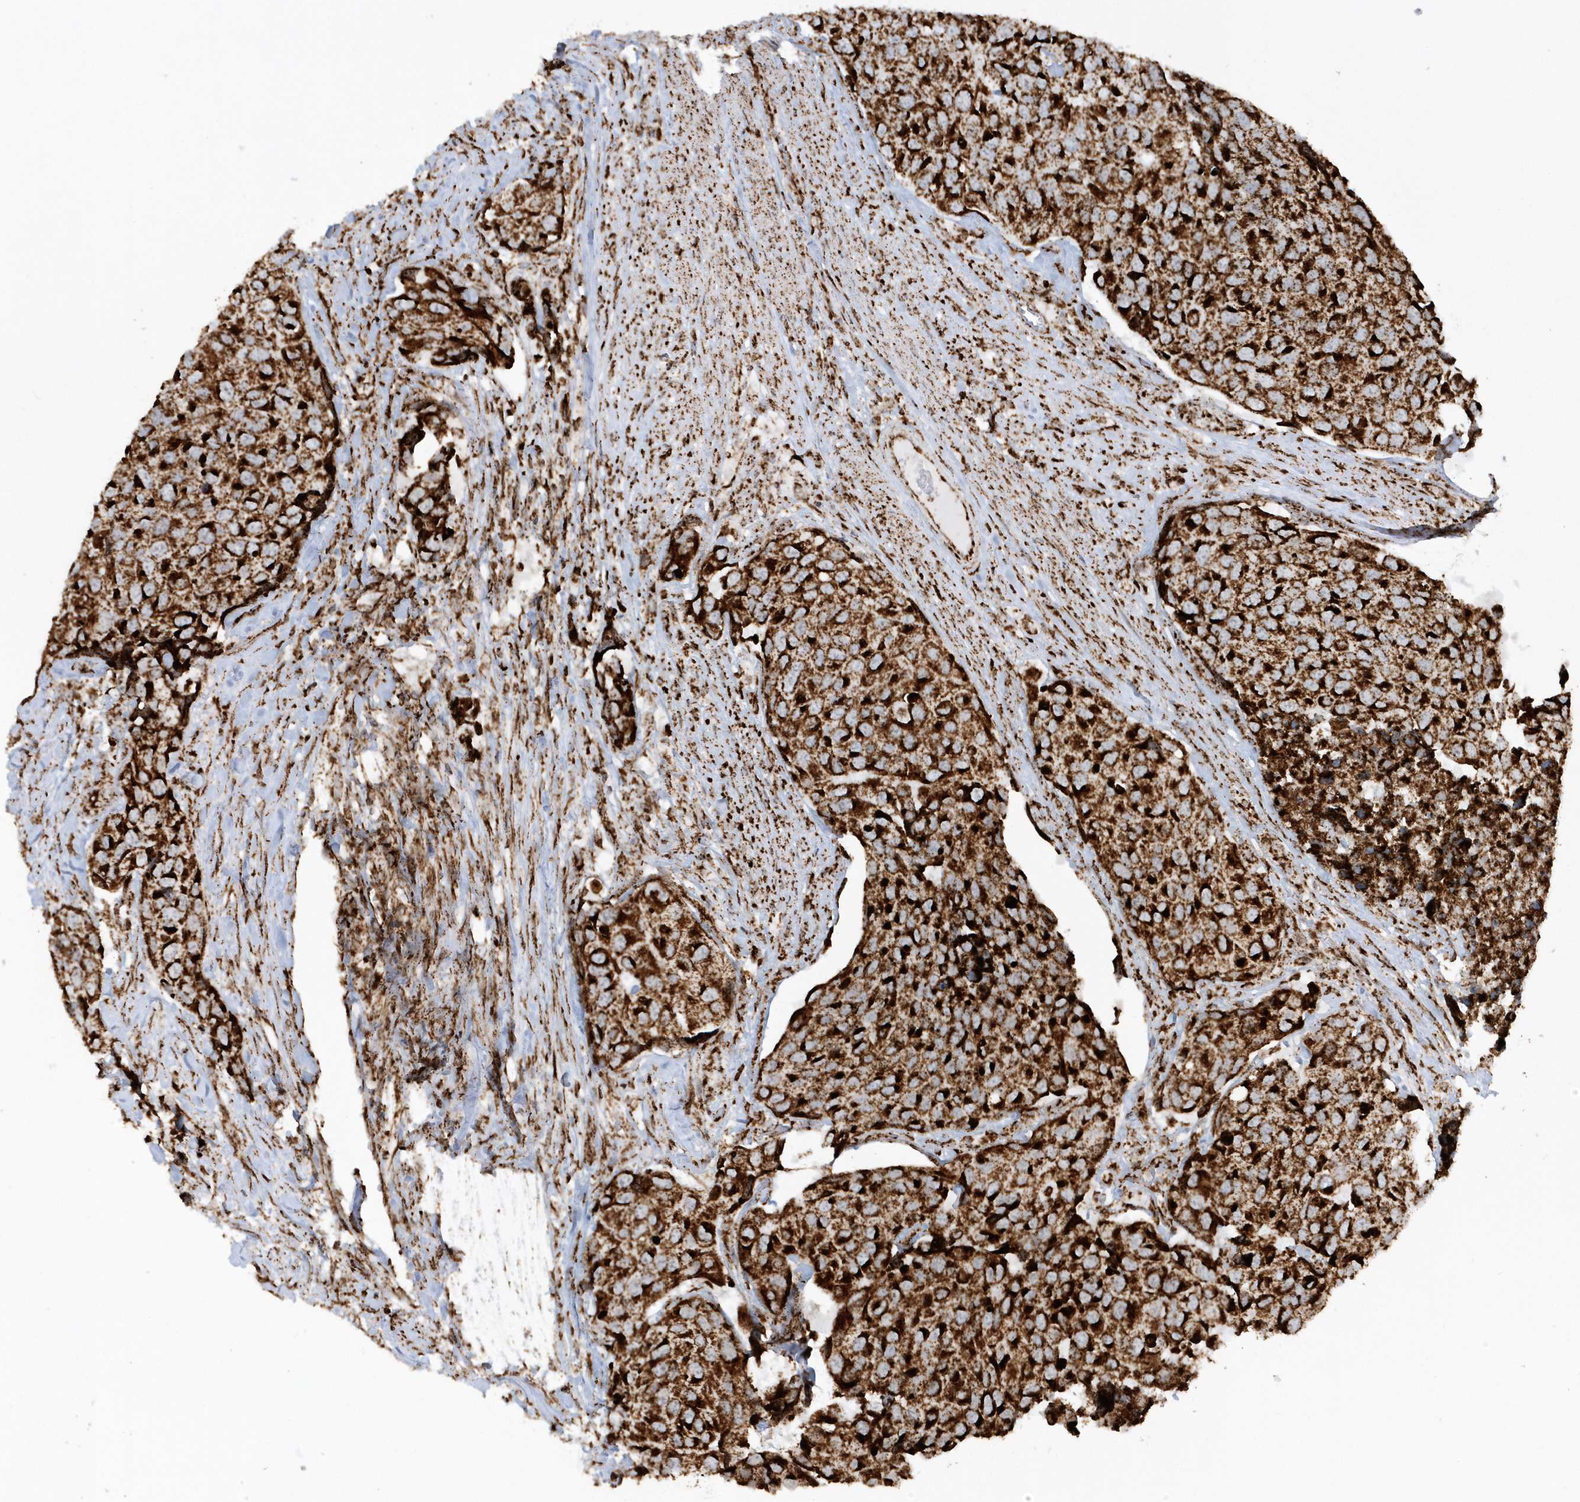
{"staining": {"intensity": "strong", "quantity": ">75%", "location": "cytoplasmic/membranous"}, "tissue": "urothelial cancer", "cell_type": "Tumor cells", "image_type": "cancer", "snomed": [{"axis": "morphology", "description": "Urothelial carcinoma, High grade"}, {"axis": "topography", "description": "Urinary bladder"}], "caption": "Immunohistochemical staining of urothelial cancer exhibits high levels of strong cytoplasmic/membranous protein positivity in approximately >75% of tumor cells.", "gene": "CRY2", "patient": {"sex": "male", "age": 74}}